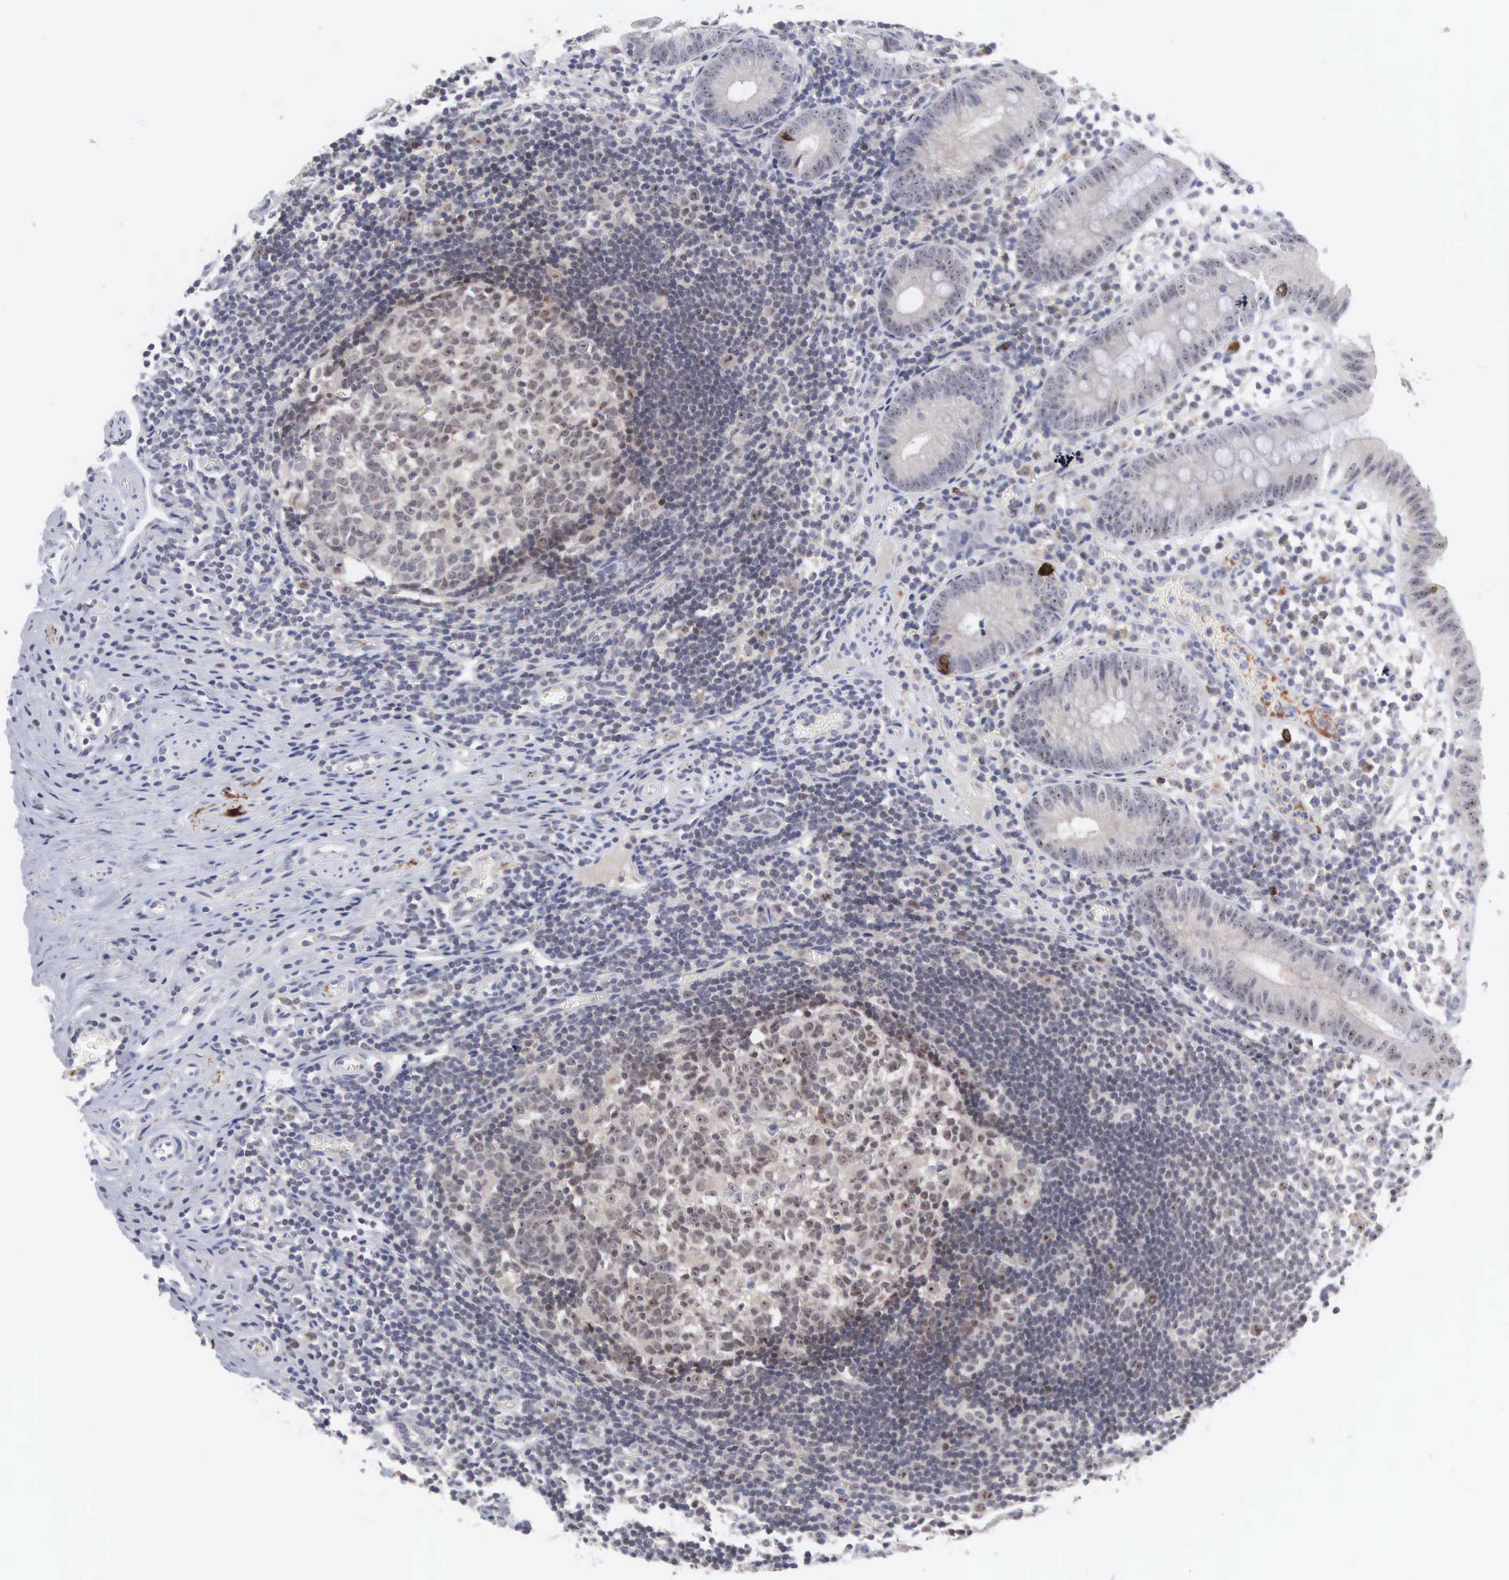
{"staining": {"intensity": "moderate", "quantity": "<25%", "location": "cytoplasmic/membranous,nuclear"}, "tissue": "appendix", "cell_type": "Glandular cells", "image_type": "normal", "snomed": [{"axis": "morphology", "description": "Normal tissue, NOS"}, {"axis": "topography", "description": "Appendix"}], "caption": "Moderate cytoplasmic/membranous,nuclear protein positivity is appreciated in about <25% of glandular cells in appendix. (IHC, brightfield microscopy, high magnification).", "gene": "ACOT4", "patient": {"sex": "male", "age": 25}}